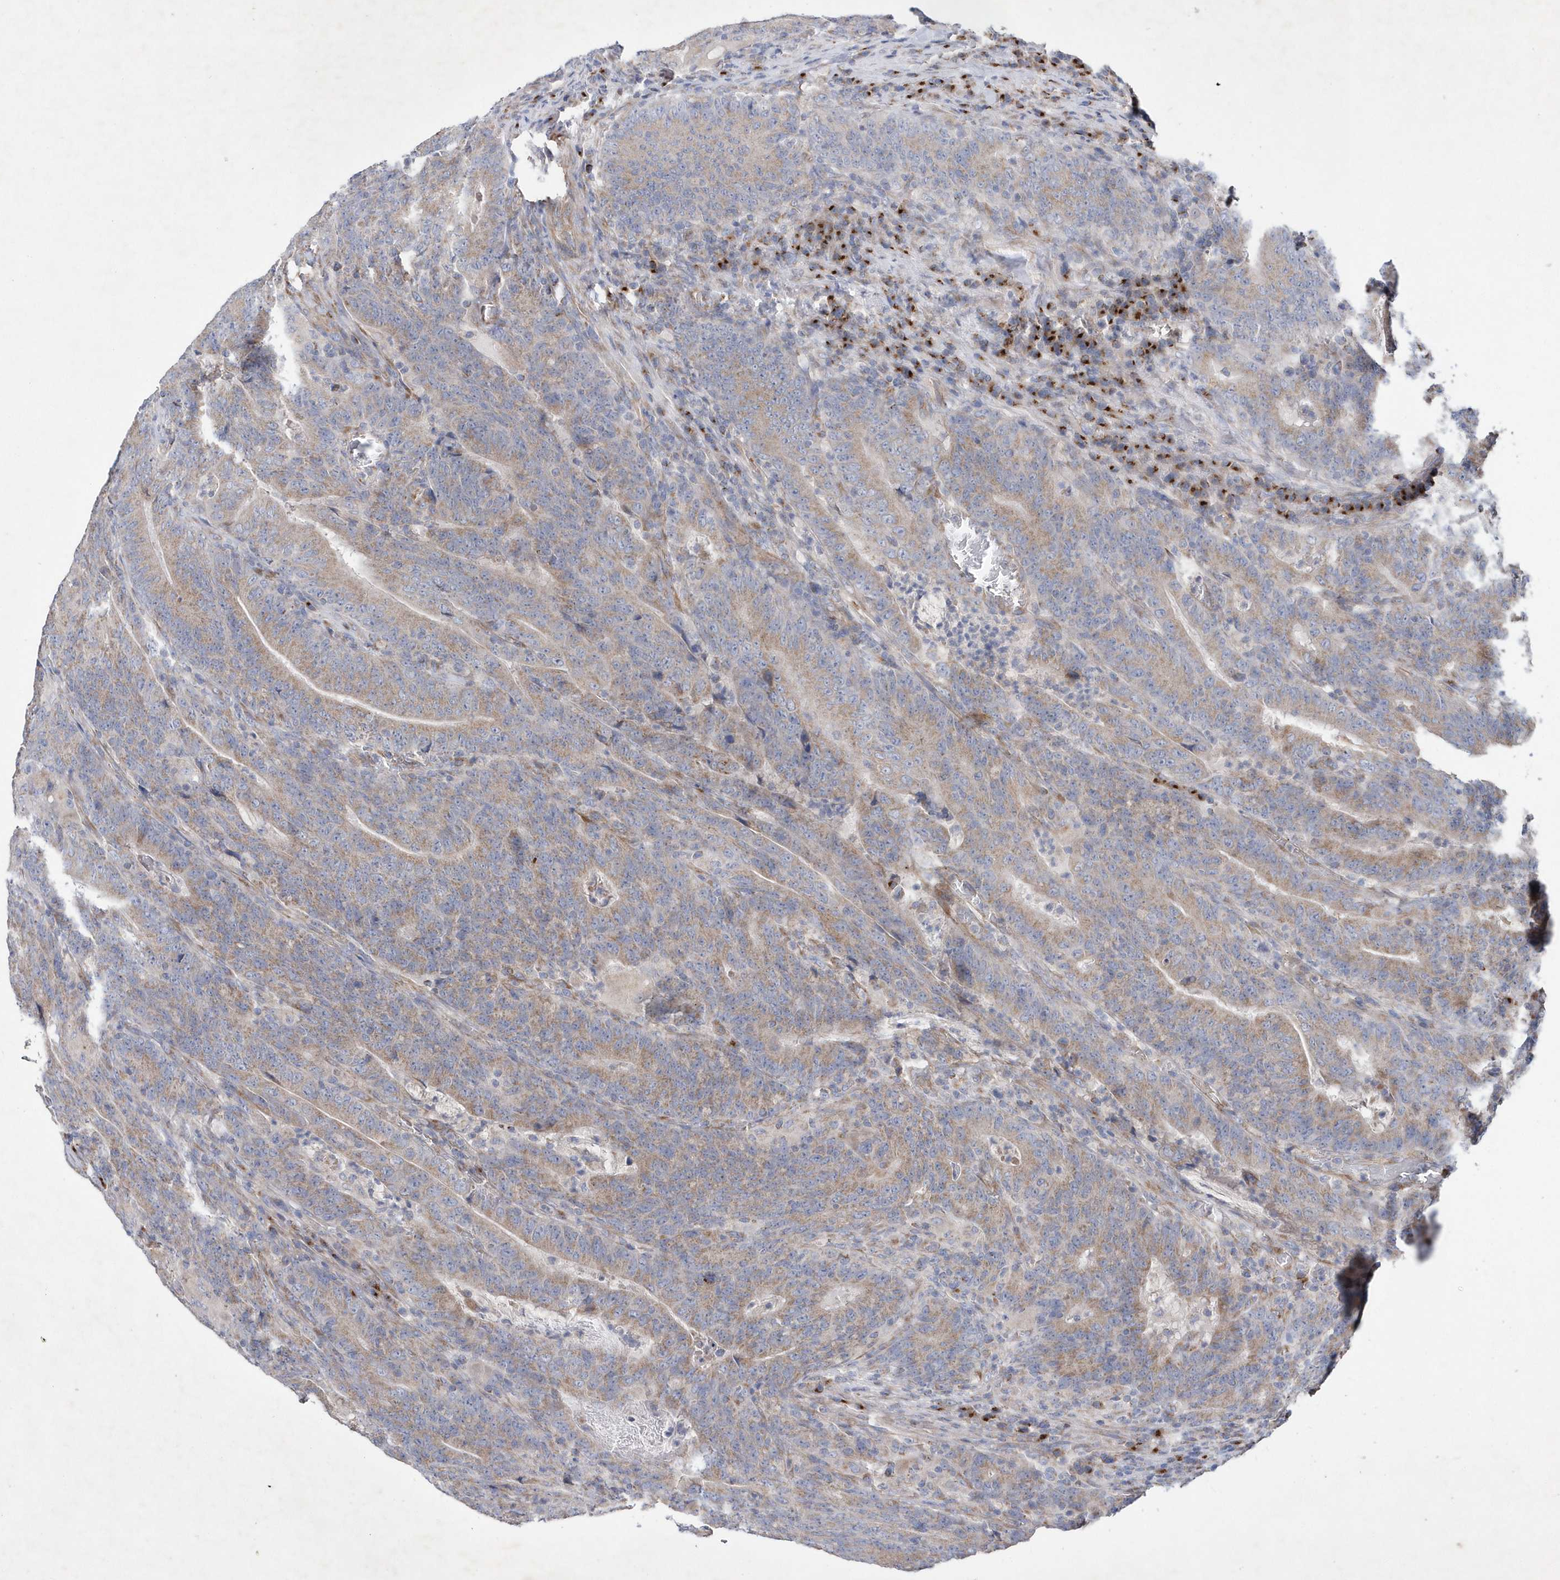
{"staining": {"intensity": "weak", "quantity": ">75%", "location": "cytoplasmic/membranous"}, "tissue": "colorectal cancer", "cell_type": "Tumor cells", "image_type": "cancer", "snomed": [{"axis": "morphology", "description": "Normal tissue, NOS"}, {"axis": "morphology", "description": "Adenocarcinoma, NOS"}, {"axis": "topography", "description": "Colon"}], "caption": "DAB (3,3'-diaminobenzidine) immunohistochemical staining of human colorectal adenocarcinoma reveals weak cytoplasmic/membranous protein positivity in approximately >75% of tumor cells.", "gene": "METTL8", "patient": {"sex": "female", "age": 75}}